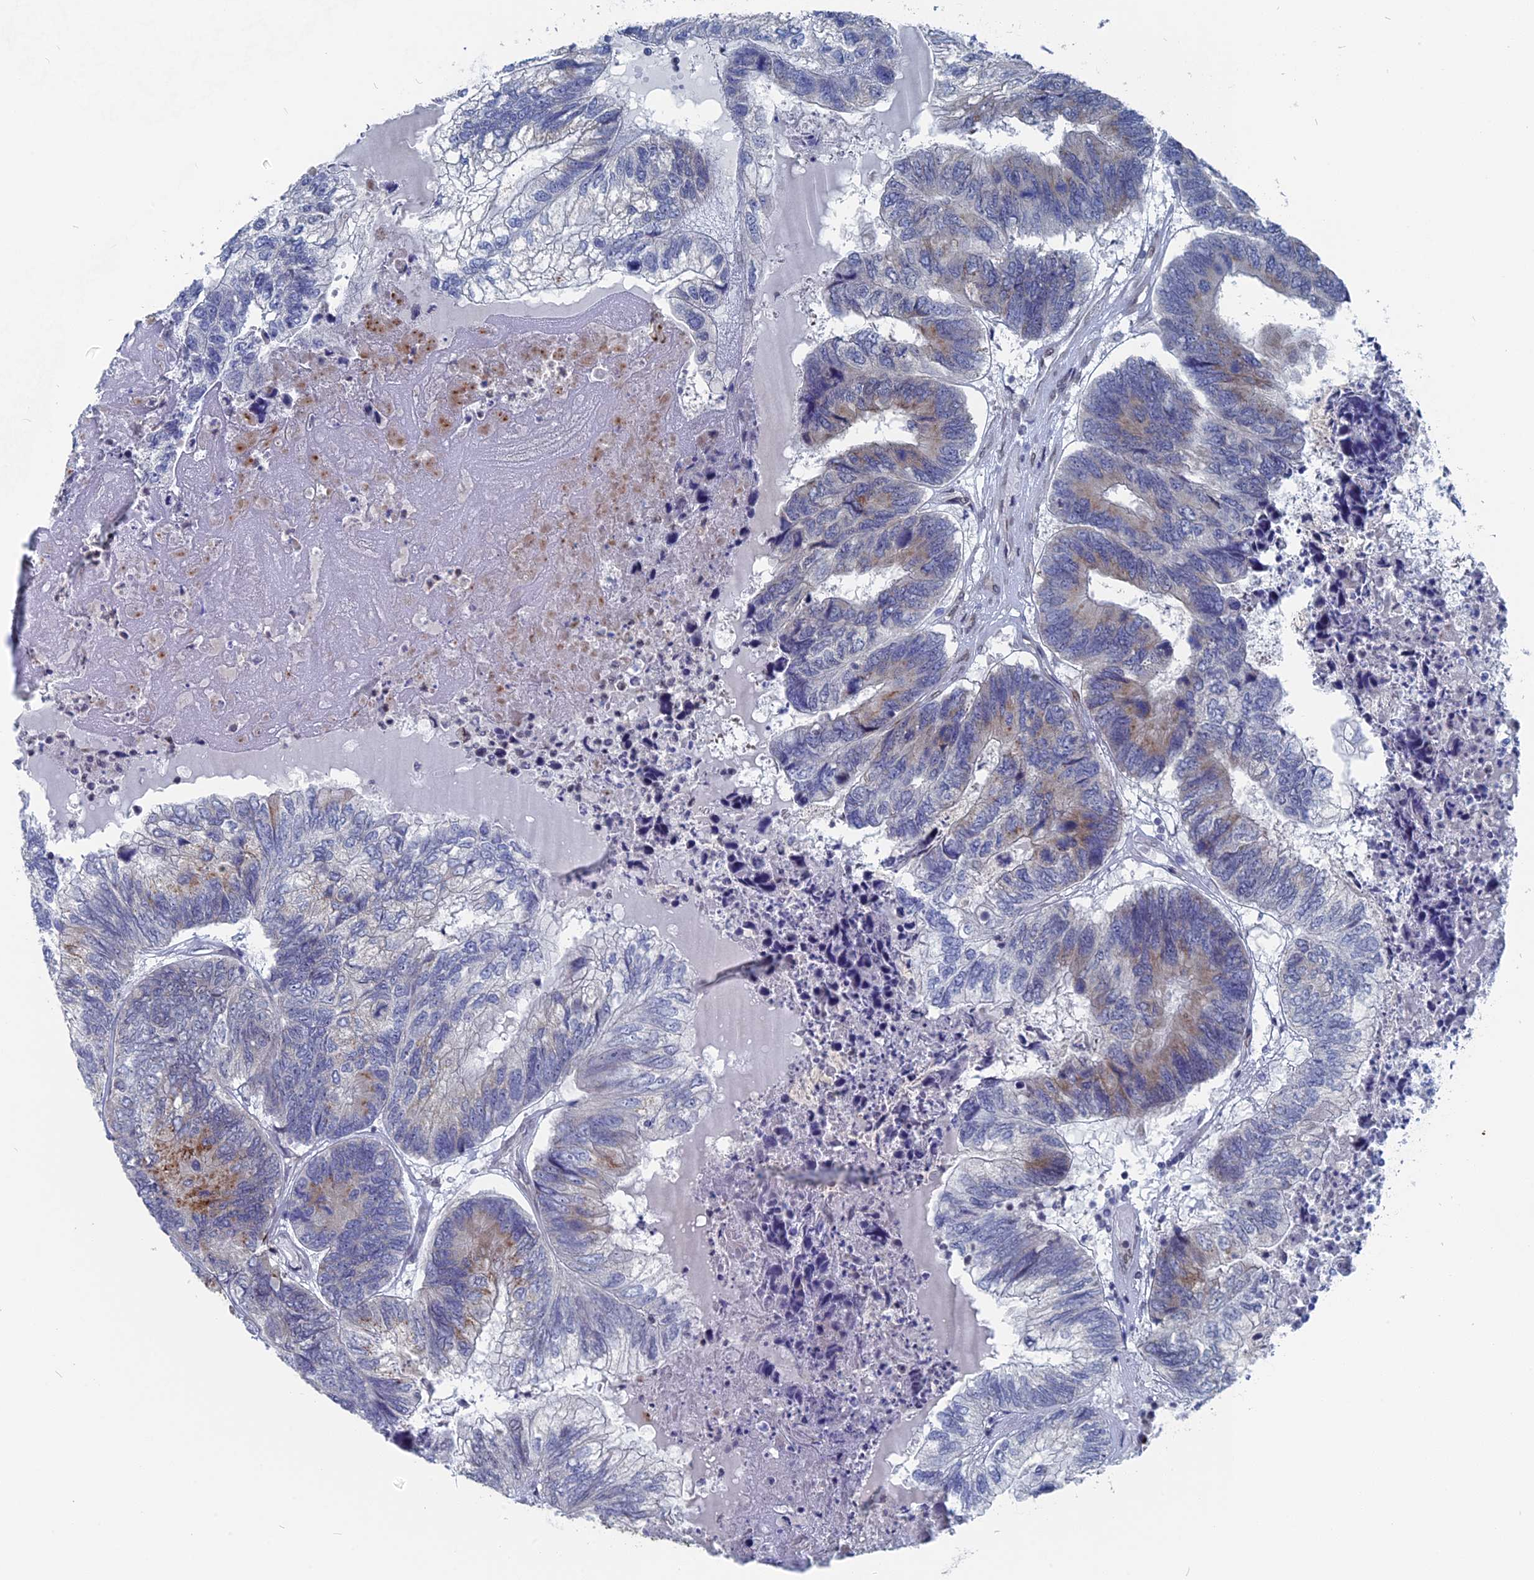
{"staining": {"intensity": "moderate", "quantity": "<25%", "location": "cytoplasmic/membranous"}, "tissue": "colorectal cancer", "cell_type": "Tumor cells", "image_type": "cancer", "snomed": [{"axis": "morphology", "description": "Adenocarcinoma, NOS"}, {"axis": "topography", "description": "Colon"}], "caption": "Immunohistochemical staining of human colorectal adenocarcinoma exhibits low levels of moderate cytoplasmic/membranous staining in about <25% of tumor cells. The staining is performed using DAB (3,3'-diaminobenzidine) brown chromogen to label protein expression. The nuclei are counter-stained blue using hematoxylin.", "gene": "MTRF1", "patient": {"sex": "female", "age": 67}}